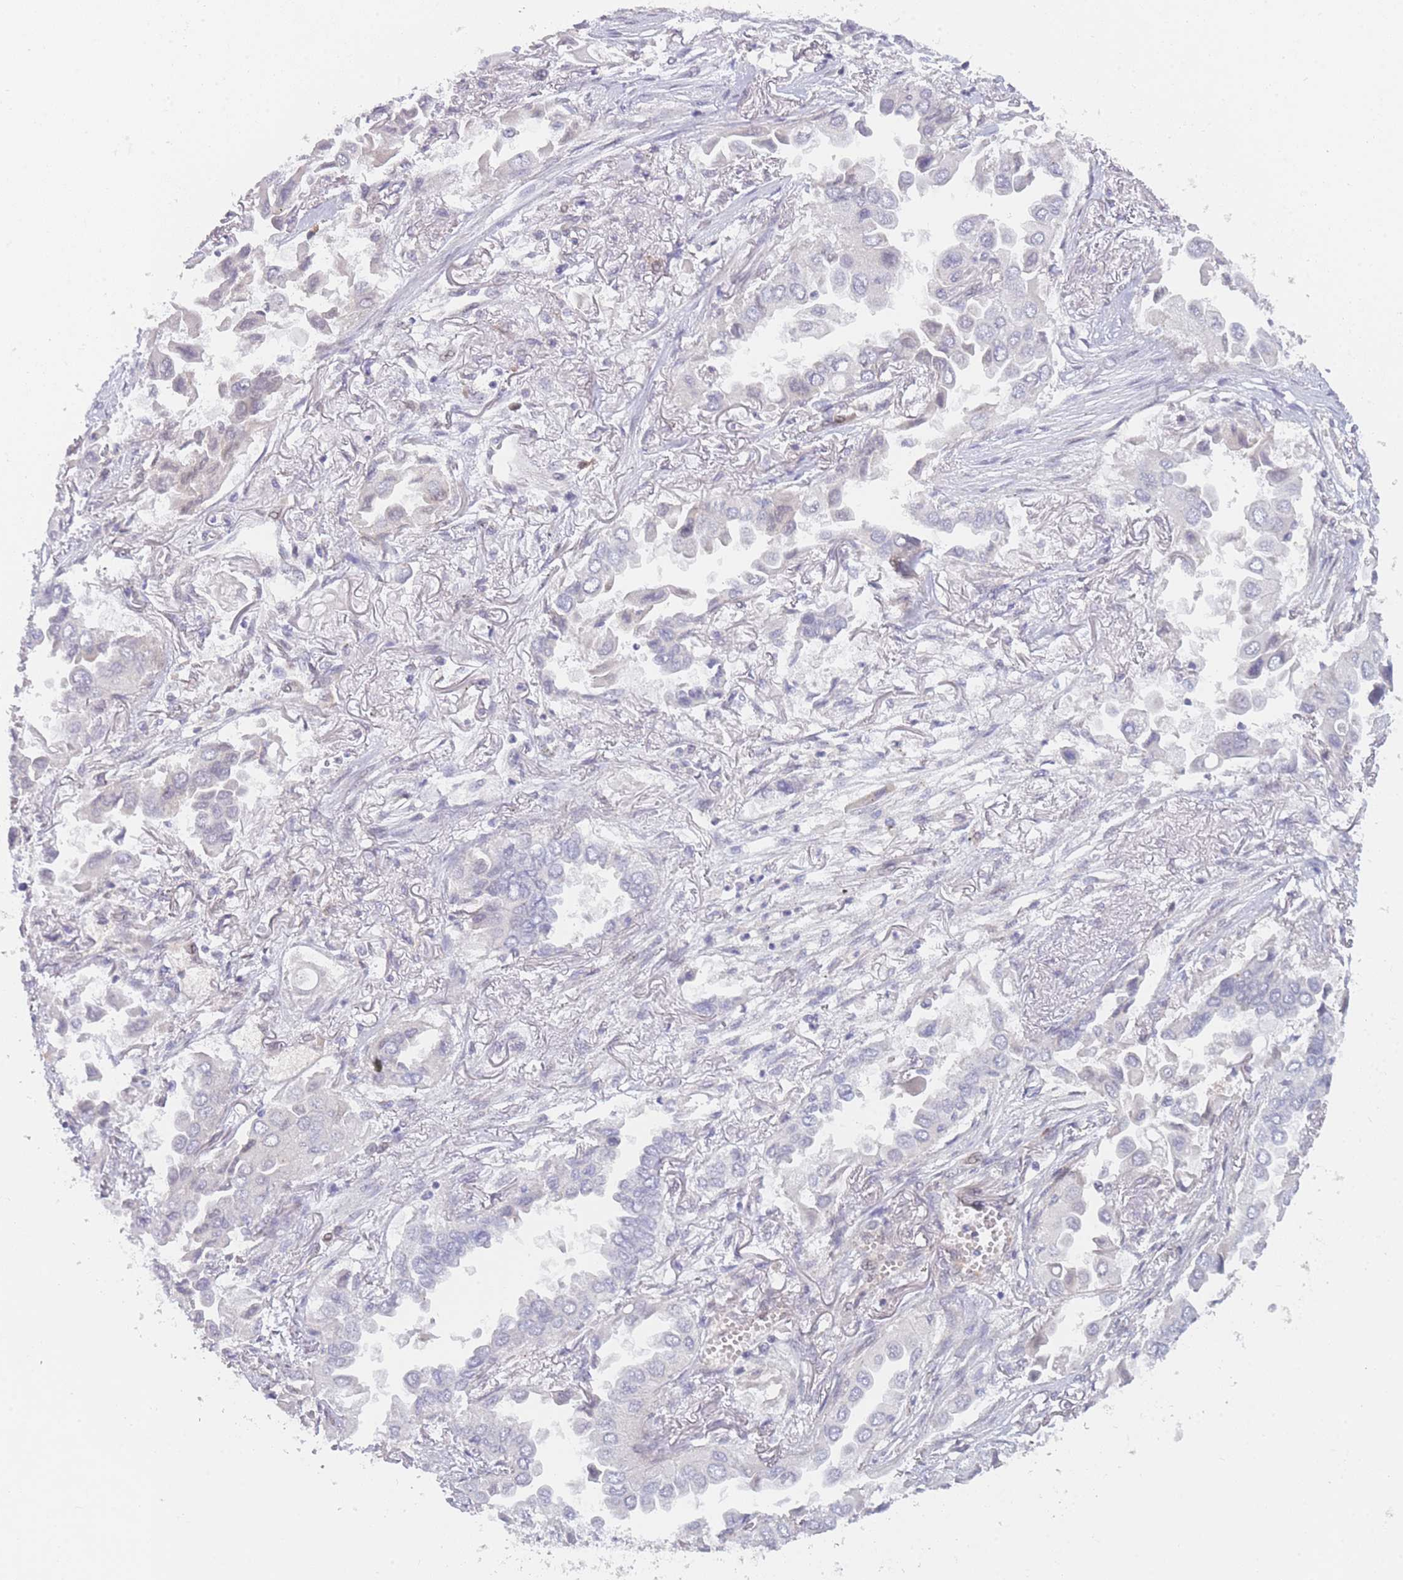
{"staining": {"intensity": "negative", "quantity": "none", "location": "none"}, "tissue": "lung cancer", "cell_type": "Tumor cells", "image_type": "cancer", "snomed": [{"axis": "morphology", "description": "Adenocarcinoma, NOS"}, {"axis": "topography", "description": "Lung"}], "caption": "This is an IHC histopathology image of adenocarcinoma (lung). There is no positivity in tumor cells.", "gene": "MRI1", "patient": {"sex": "female", "age": 76}}